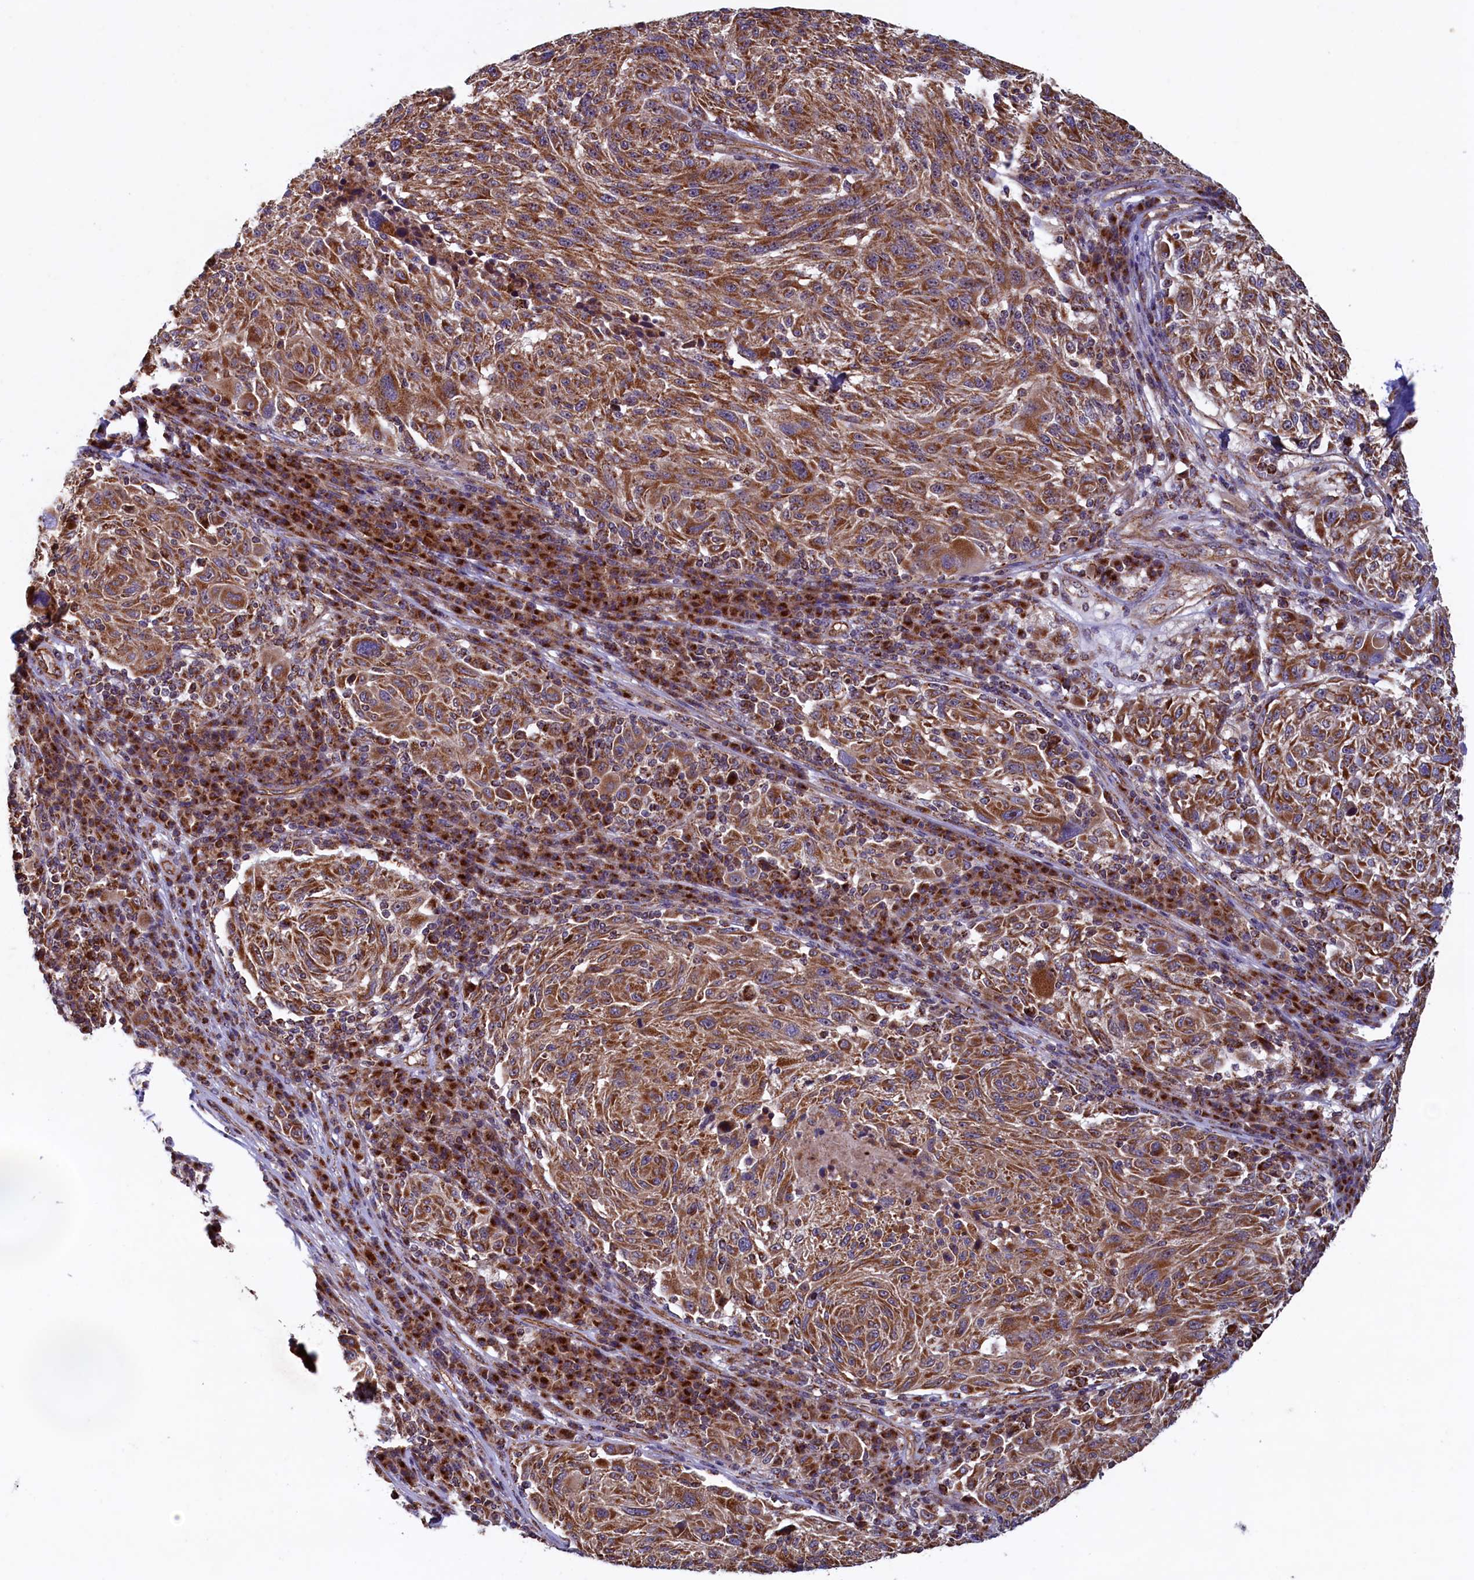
{"staining": {"intensity": "moderate", "quantity": ">75%", "location": "cytoplasmic/membranous"}, "tissue": "melanoma", "cell_type": "Tumor cells", "image_type": "cancer", "snomed": [{"axis": "morphology", "description": "Malignant melanoma, NOS"}, {"axis": "topography", "description": "Skin"}], "caption": "Moderate cytoplasmic/membranous staining is identified in about >75% of tumor cells in melanoma. The staining was performed using DAB (3,3'-diaminobenzidine) to visualize the protein expression in brown, while the nuclei were stained in blue with hematoxylin (Magnification: 20x).", "gene": "UBE3B", "patient": {"sex": "male", "age": 53}}